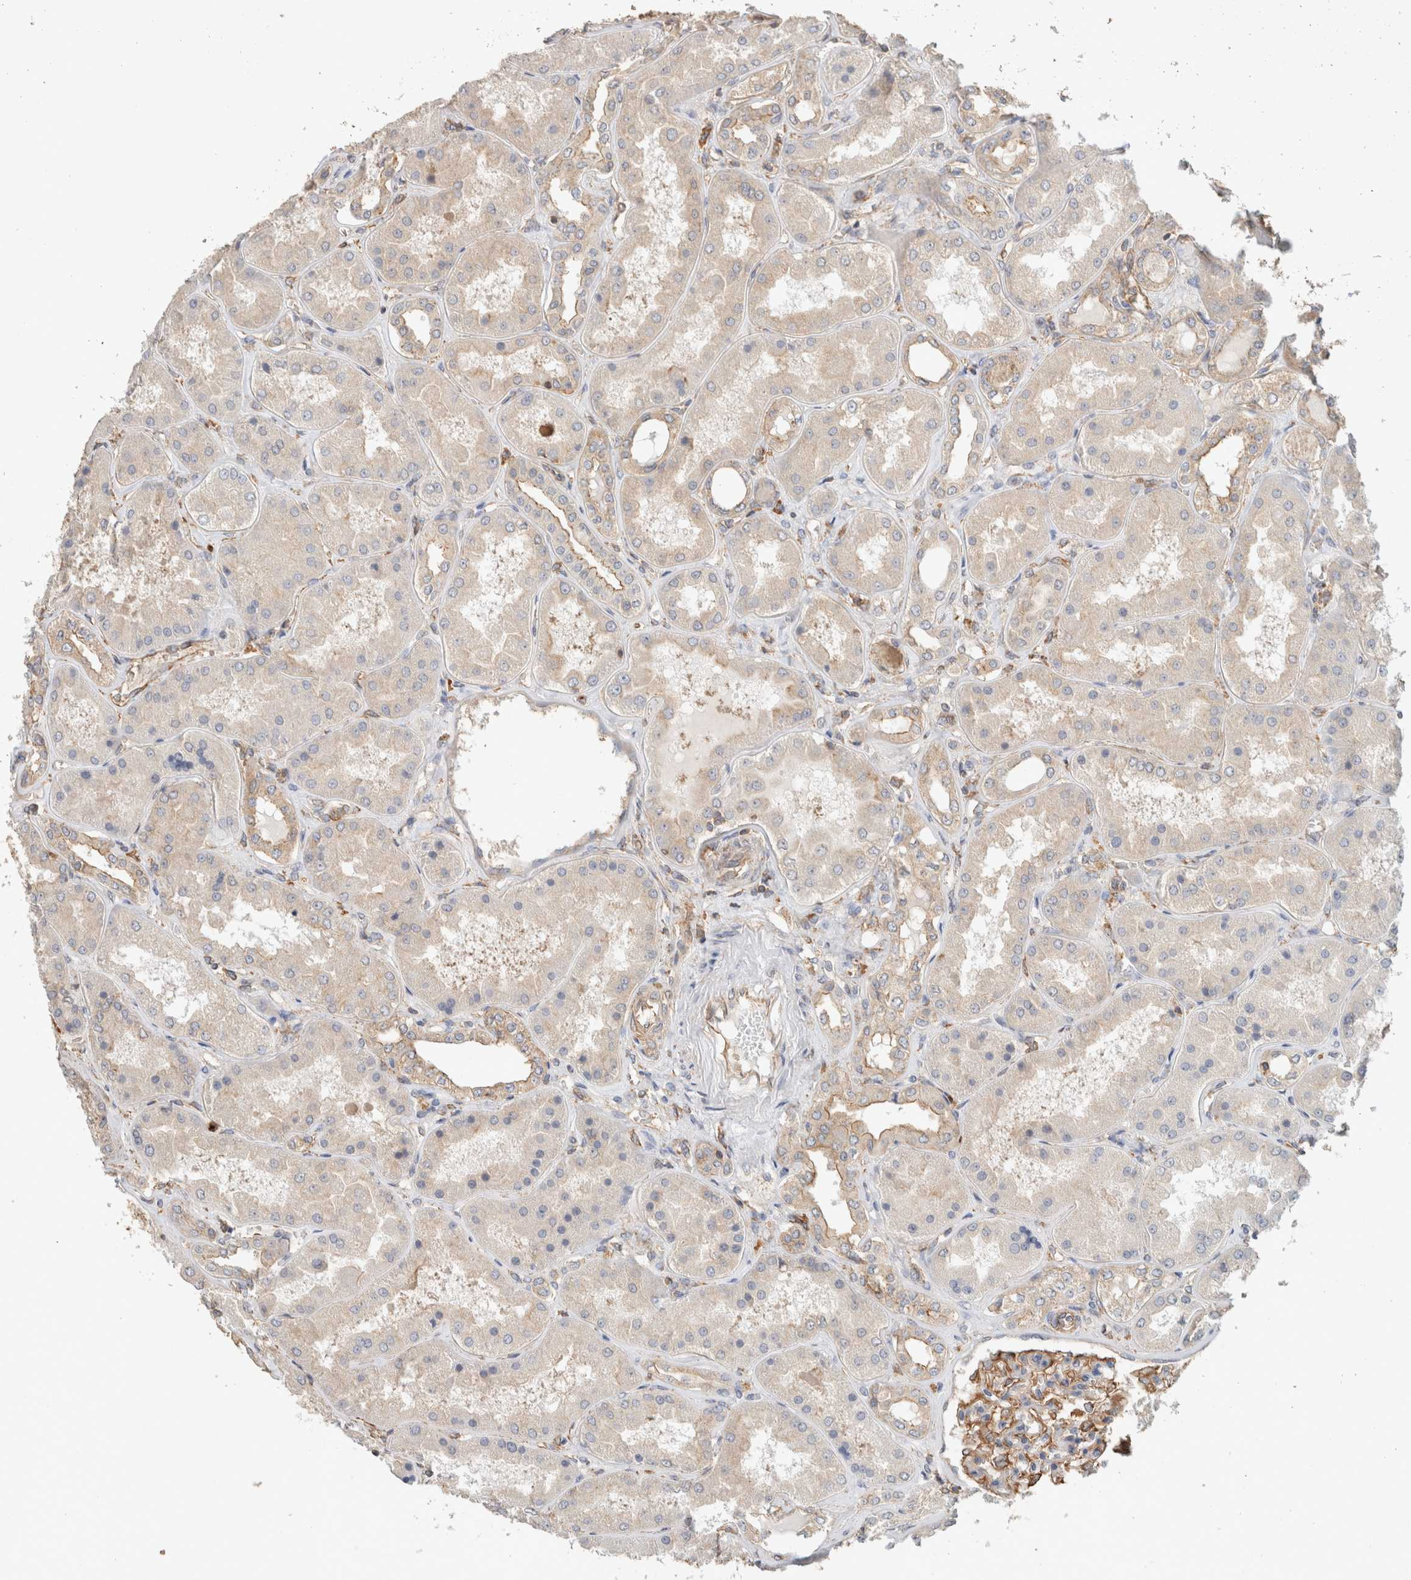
{"staining": {"intensity": "moderate", "quantity": ">75%", "location": "cytoplasmic/membranous"}, "tissue": "kidney", "cell_type": "Cells in glomeruli", "image_type": "normal", "snomed": [{"axis": "morphology", "description": "Normal tissue, NOS"}, {"axis": "topography", "description": "Kidney"}], "caption": "This is a micrograph of IHC staining of normal kidney, which shows moderate positivity in the cytoplasmic/membranous of cells in glomeruli.", "gene": "CFAP418", "patient": {"sex": "female", "age": 56}}